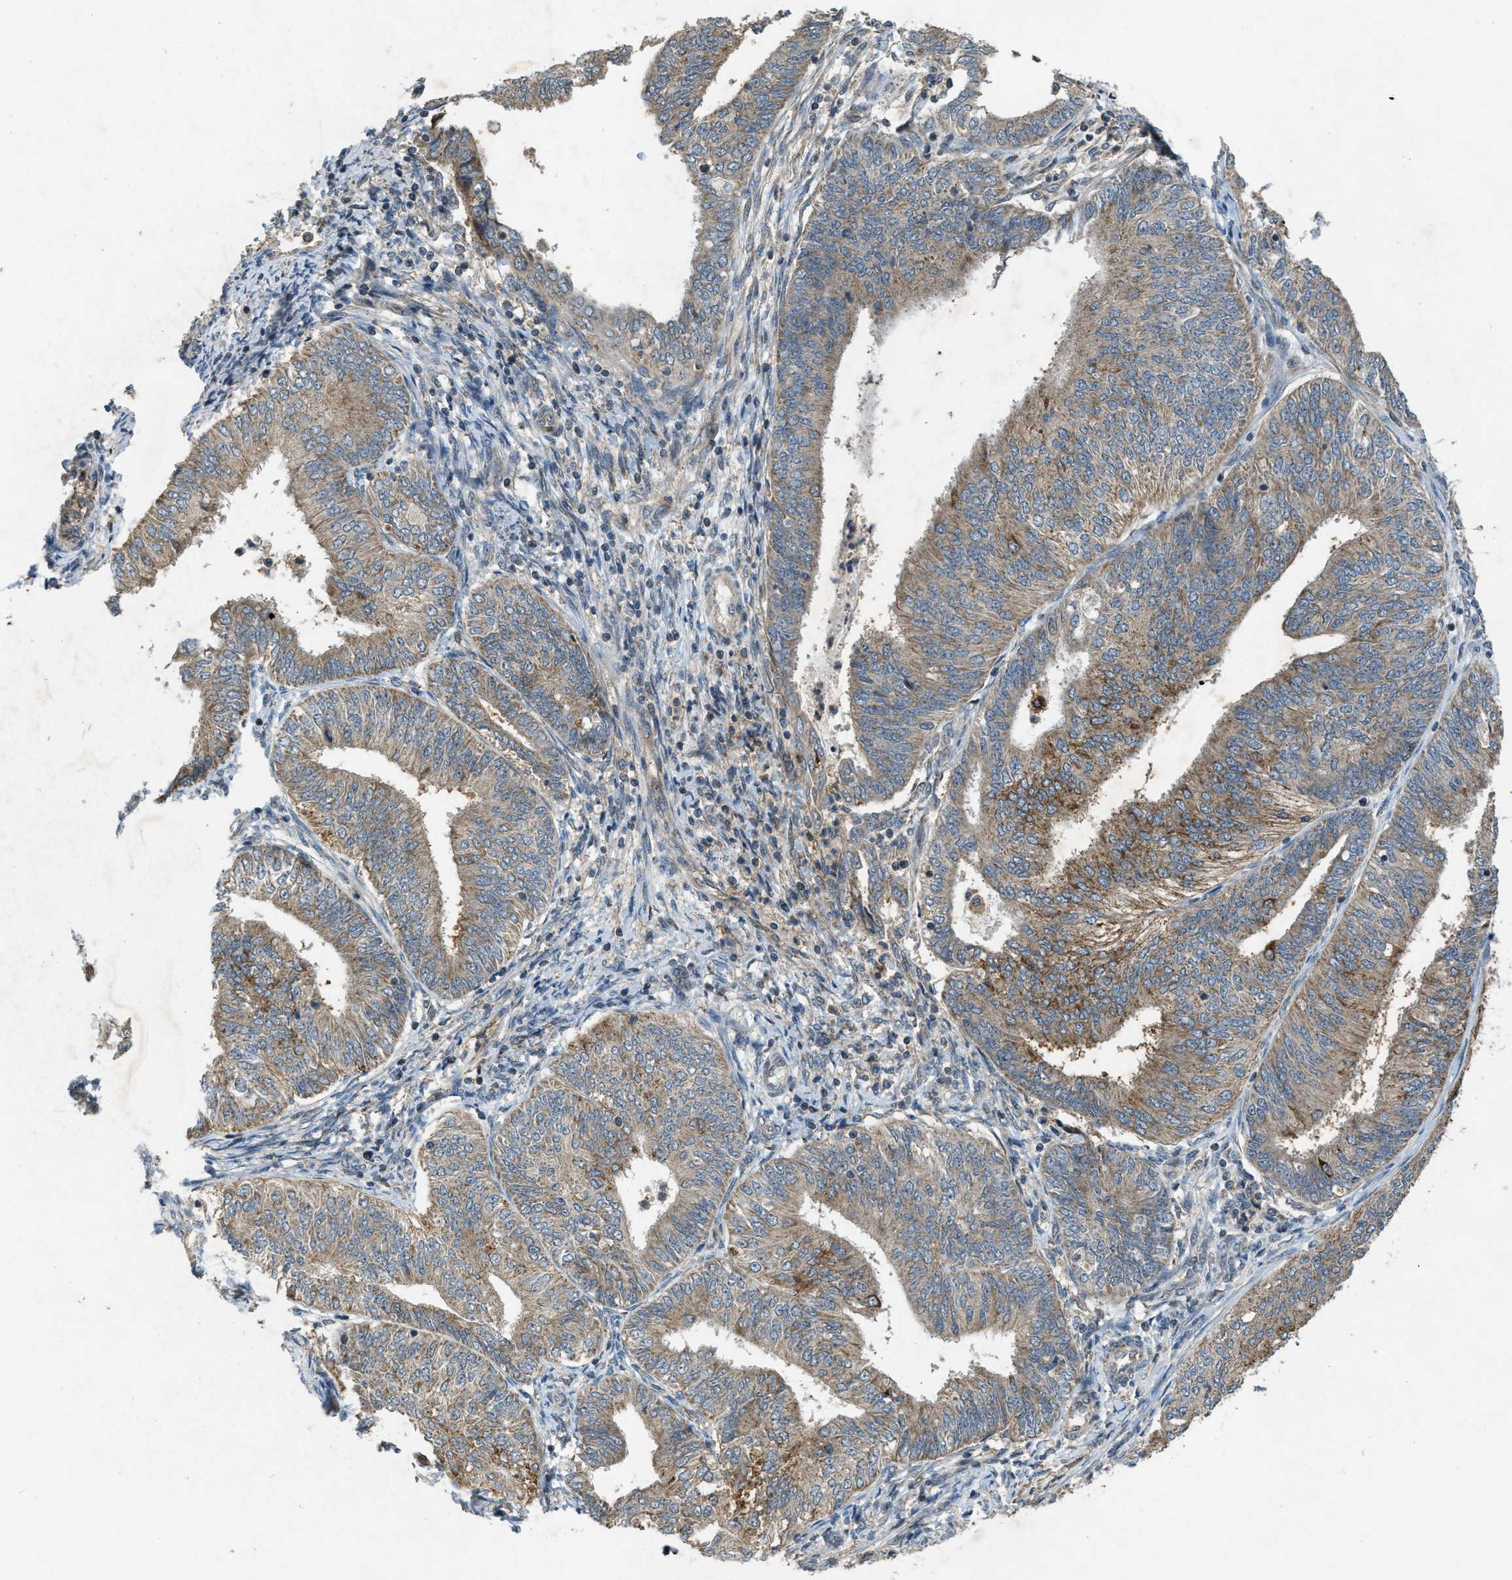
{"staining": {"intensity": "moderate", "quantity": ">75%", "location": "cytoplasmic/membranous"}, "tissue": "endometrial cancer", "cell_type": "Tumor cells", "image_type": "cancer", "snomed": [{"axis": "morphology", "description": "Adenocarcinoma, NOS"}, {"axis": "topography", "description": "Endometrium"}], "caption": "Endometrial cancer (adenocarcinoma) stained for a protein (brown) exhibits moderate cytoplasmic/membranous positive staining in approximately >75% of tumor cells.", "gene": "PPP1R15A", "patient": {"sex": "female", "age": 58}}